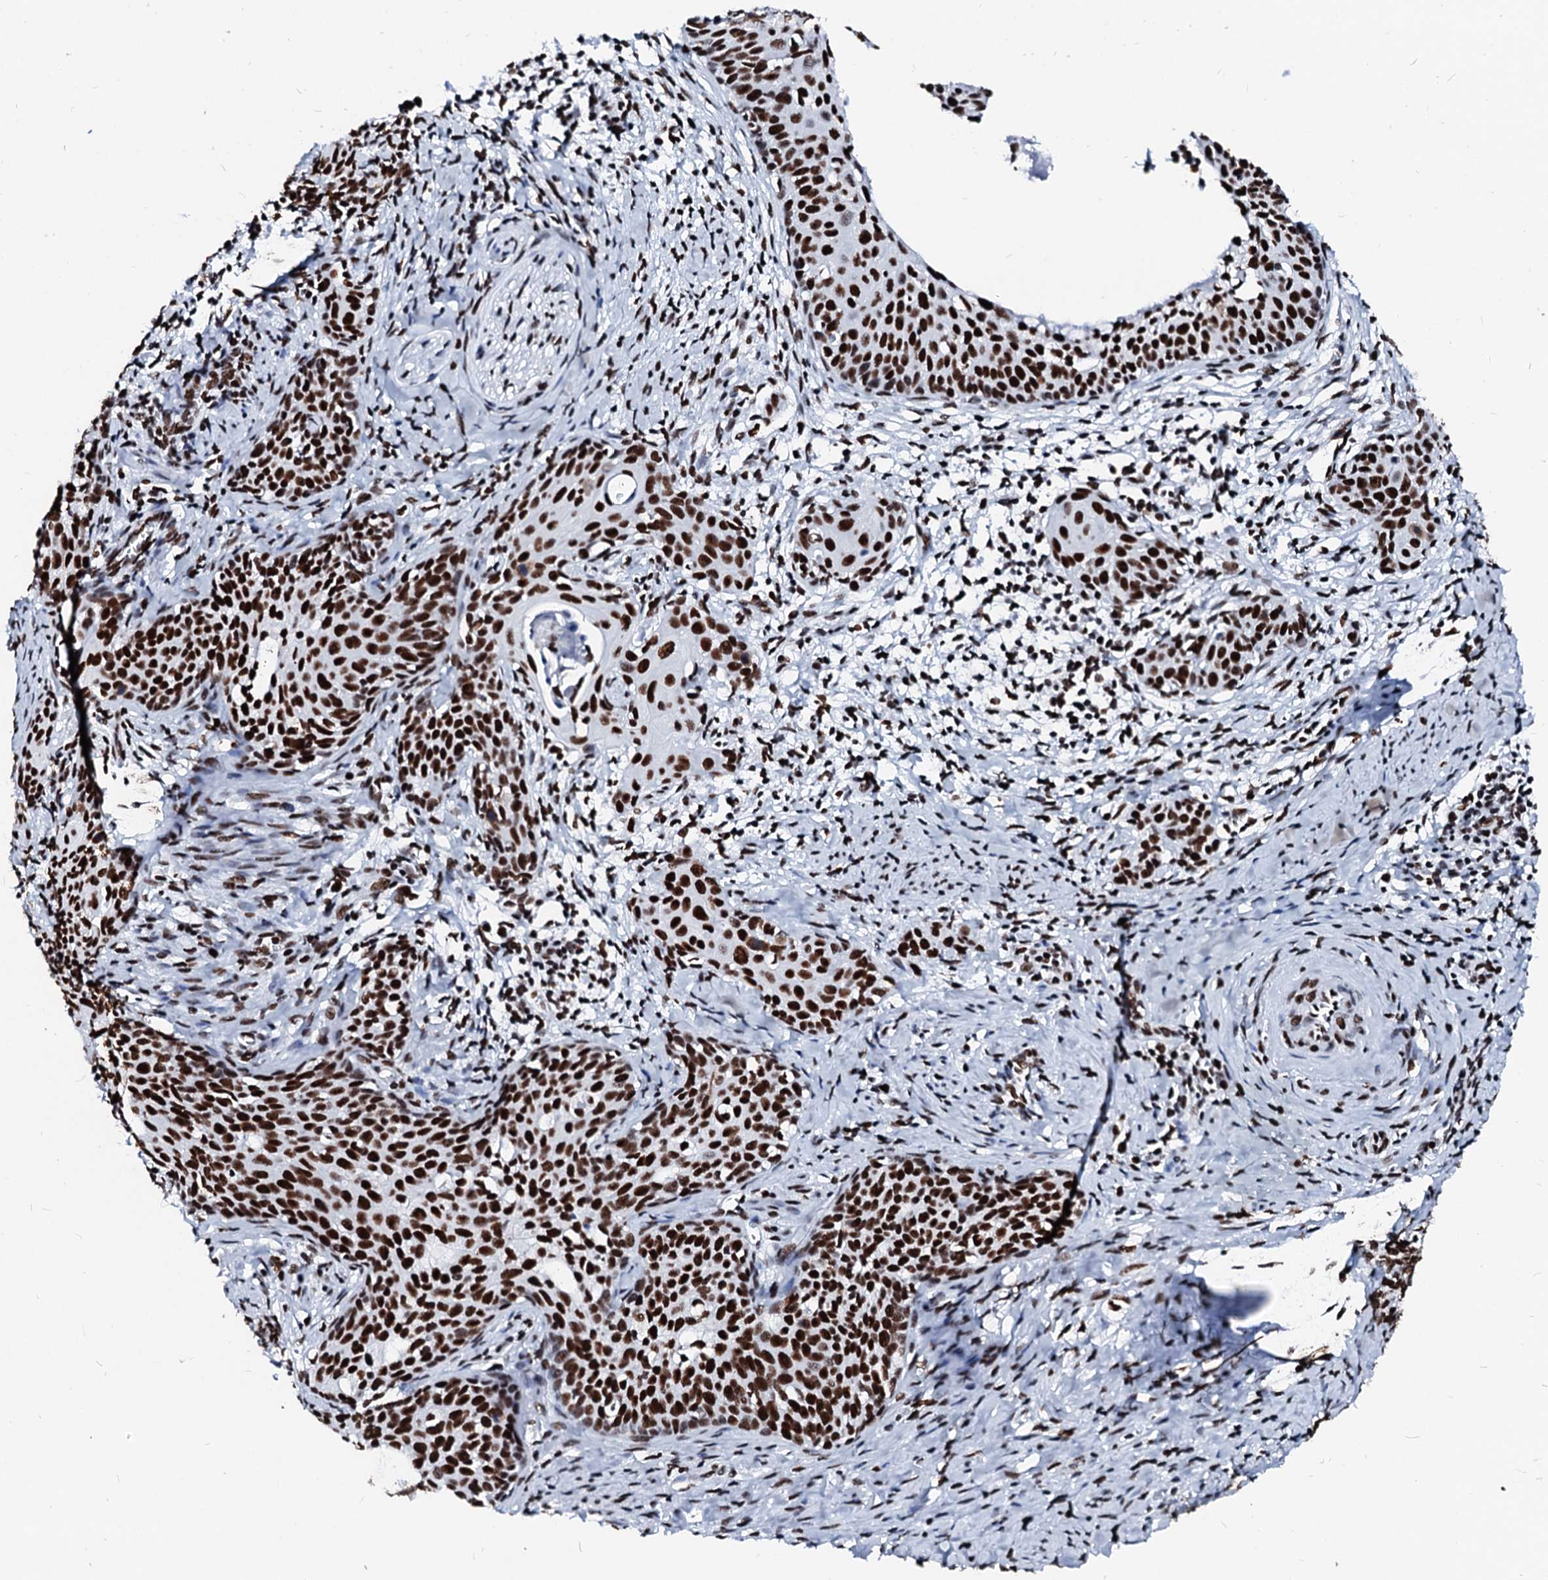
{"staining": {"intensity": "strong", "quantity": ">75%", "location": "nuclear"}, "tissue": "cervical cancer", "cell_type": "Tumor cells", "image_type": "cancer", "snomed": [{"axis": "morphology", "description": "Squamous cell carcinoma, NOS"}, {"axis": "topography", "description": "Cervix"}], "caption": "Human cervical cancer (squamous cell carcinoma) stained for a protein (brown) shows strong nuclear positive staining in about >75% of tumor cells.", "gene": "RALY", "patient": {"sex": "female", "age": 52}}